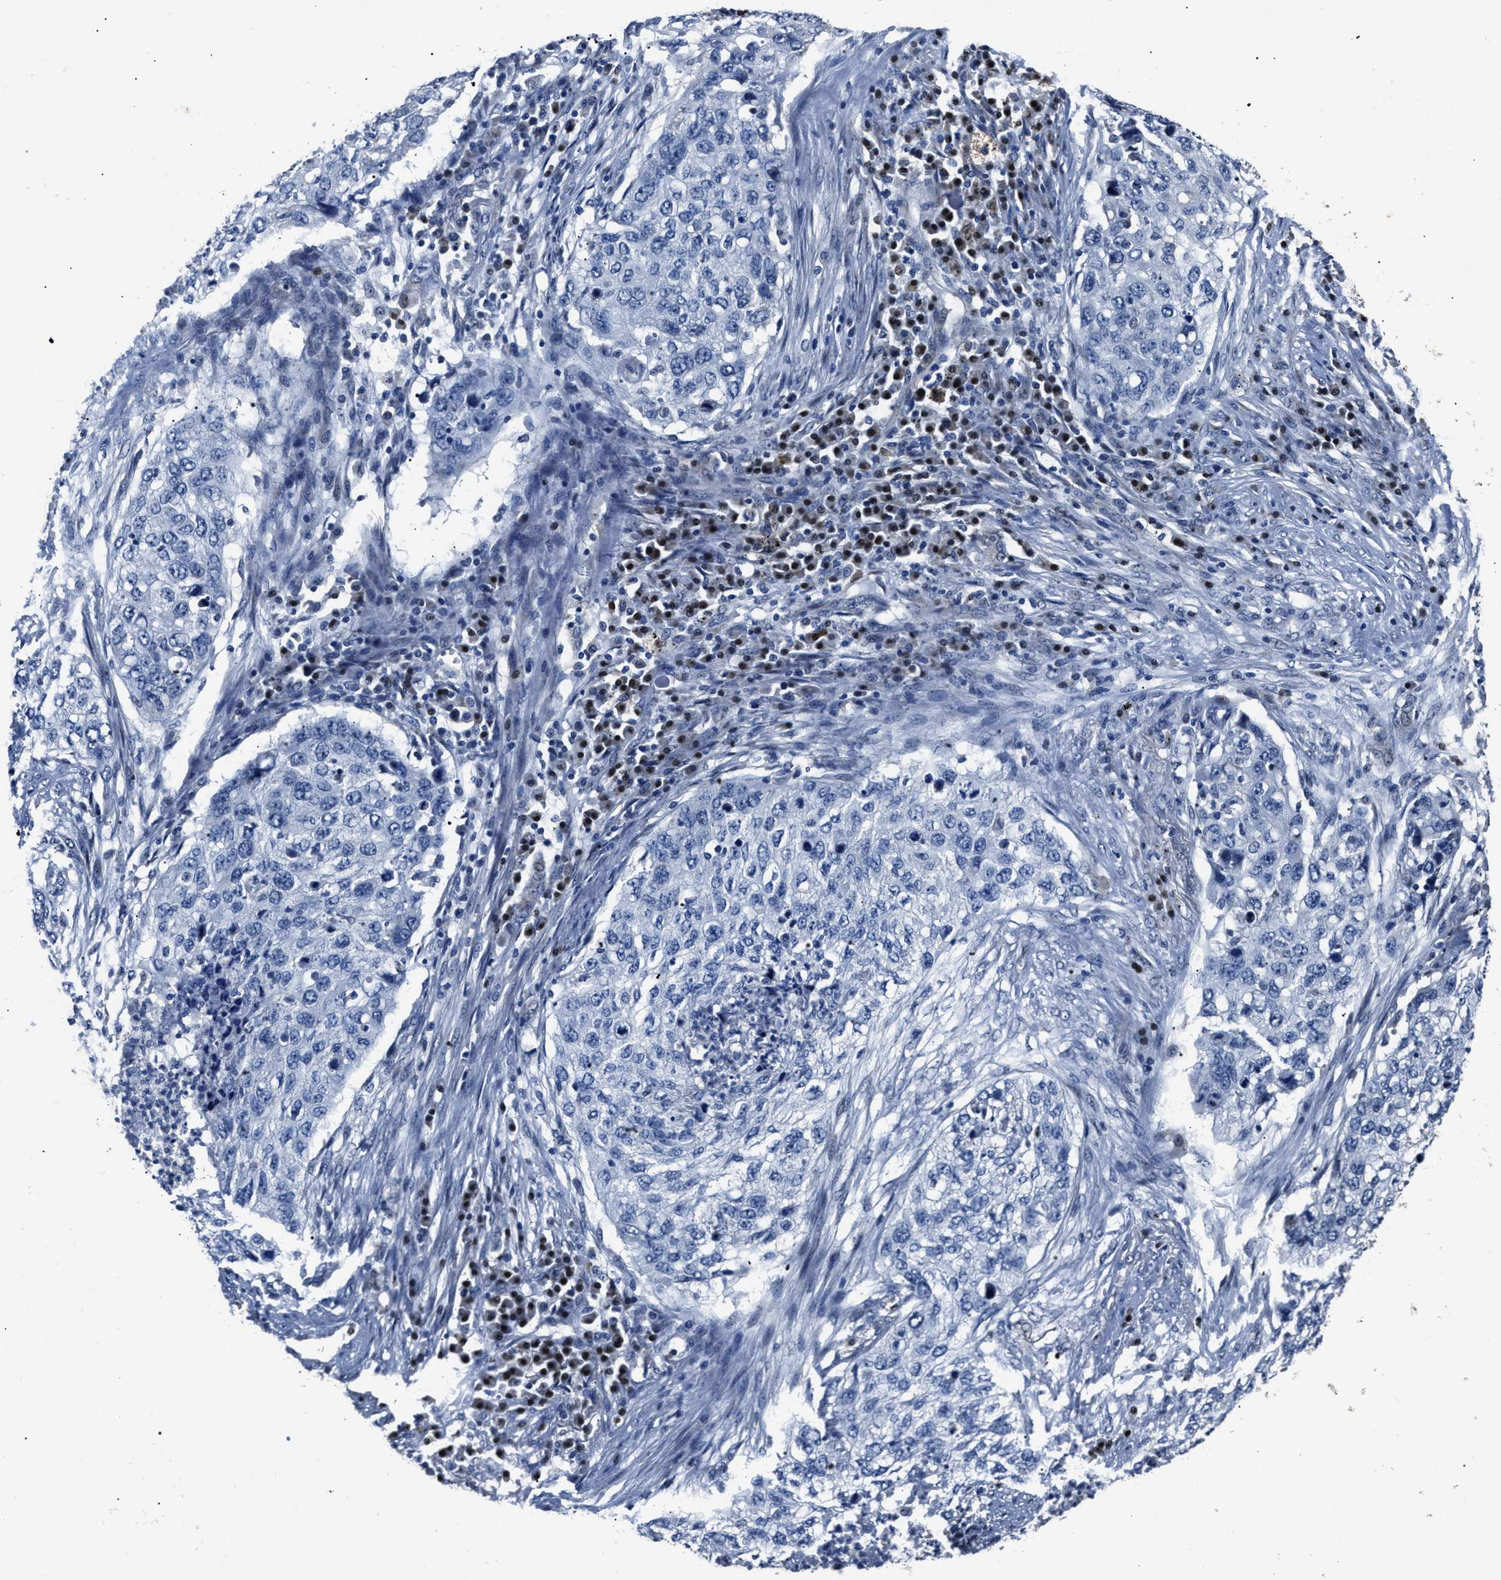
{"staining": {"intensity": "negative", "quantity": "none", "location": "none"}, "tissue": "lung cancer", "cell_type": "Tumor cells", "image_type": "cancer", "snomed": [{"axis": "morphology", "description": "Squamous cell carcinoma, NOS"}, {"axis": "topography", "description": "Lung"}], "caption": "Tumor cells are negative for protein expression in human lung squamous cell carcinoma.", "gene": "NSUN5", "patient": {"sex": "female", "age": 63}}